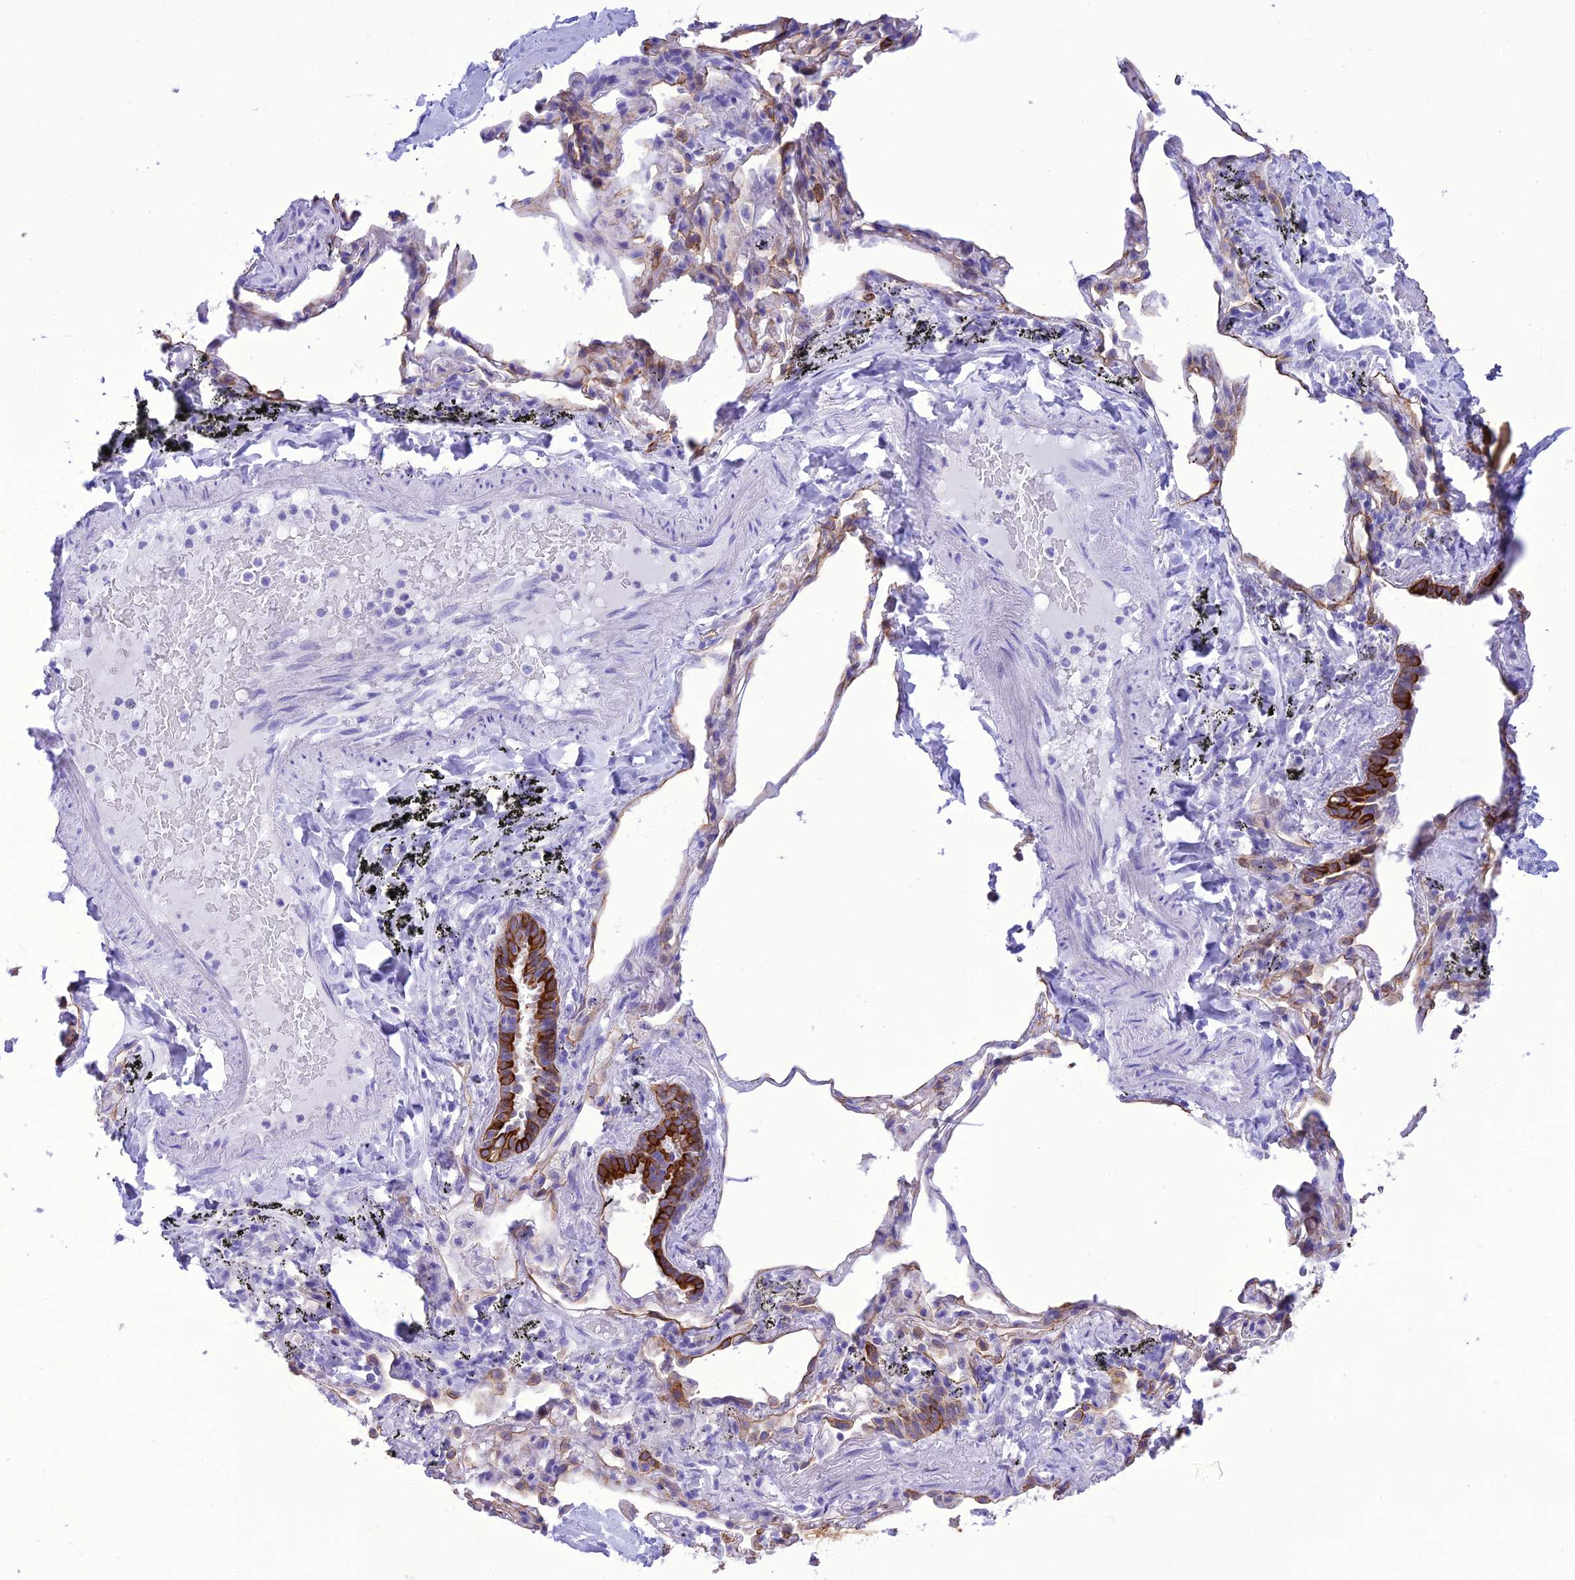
{"staining": {"intensity": "negative", "quantity": "none", "location": "none"}, "tissue": "adipose tissue", "cell_type": "Adipocytes", "image_type": "normal", "snomed": [{"axis": "morphology", "description": "Normal tissue, NOS"}, {"axis": "topography", "description": "Lymph node"}, {"axis": "topography", "description": "Bronchus"}], "caption": "IHC of benign human adipose tissue demonstrates no expression in adipocytes.", "gene": "VPS52", "patient": {"sex": "male", "age": 63}}